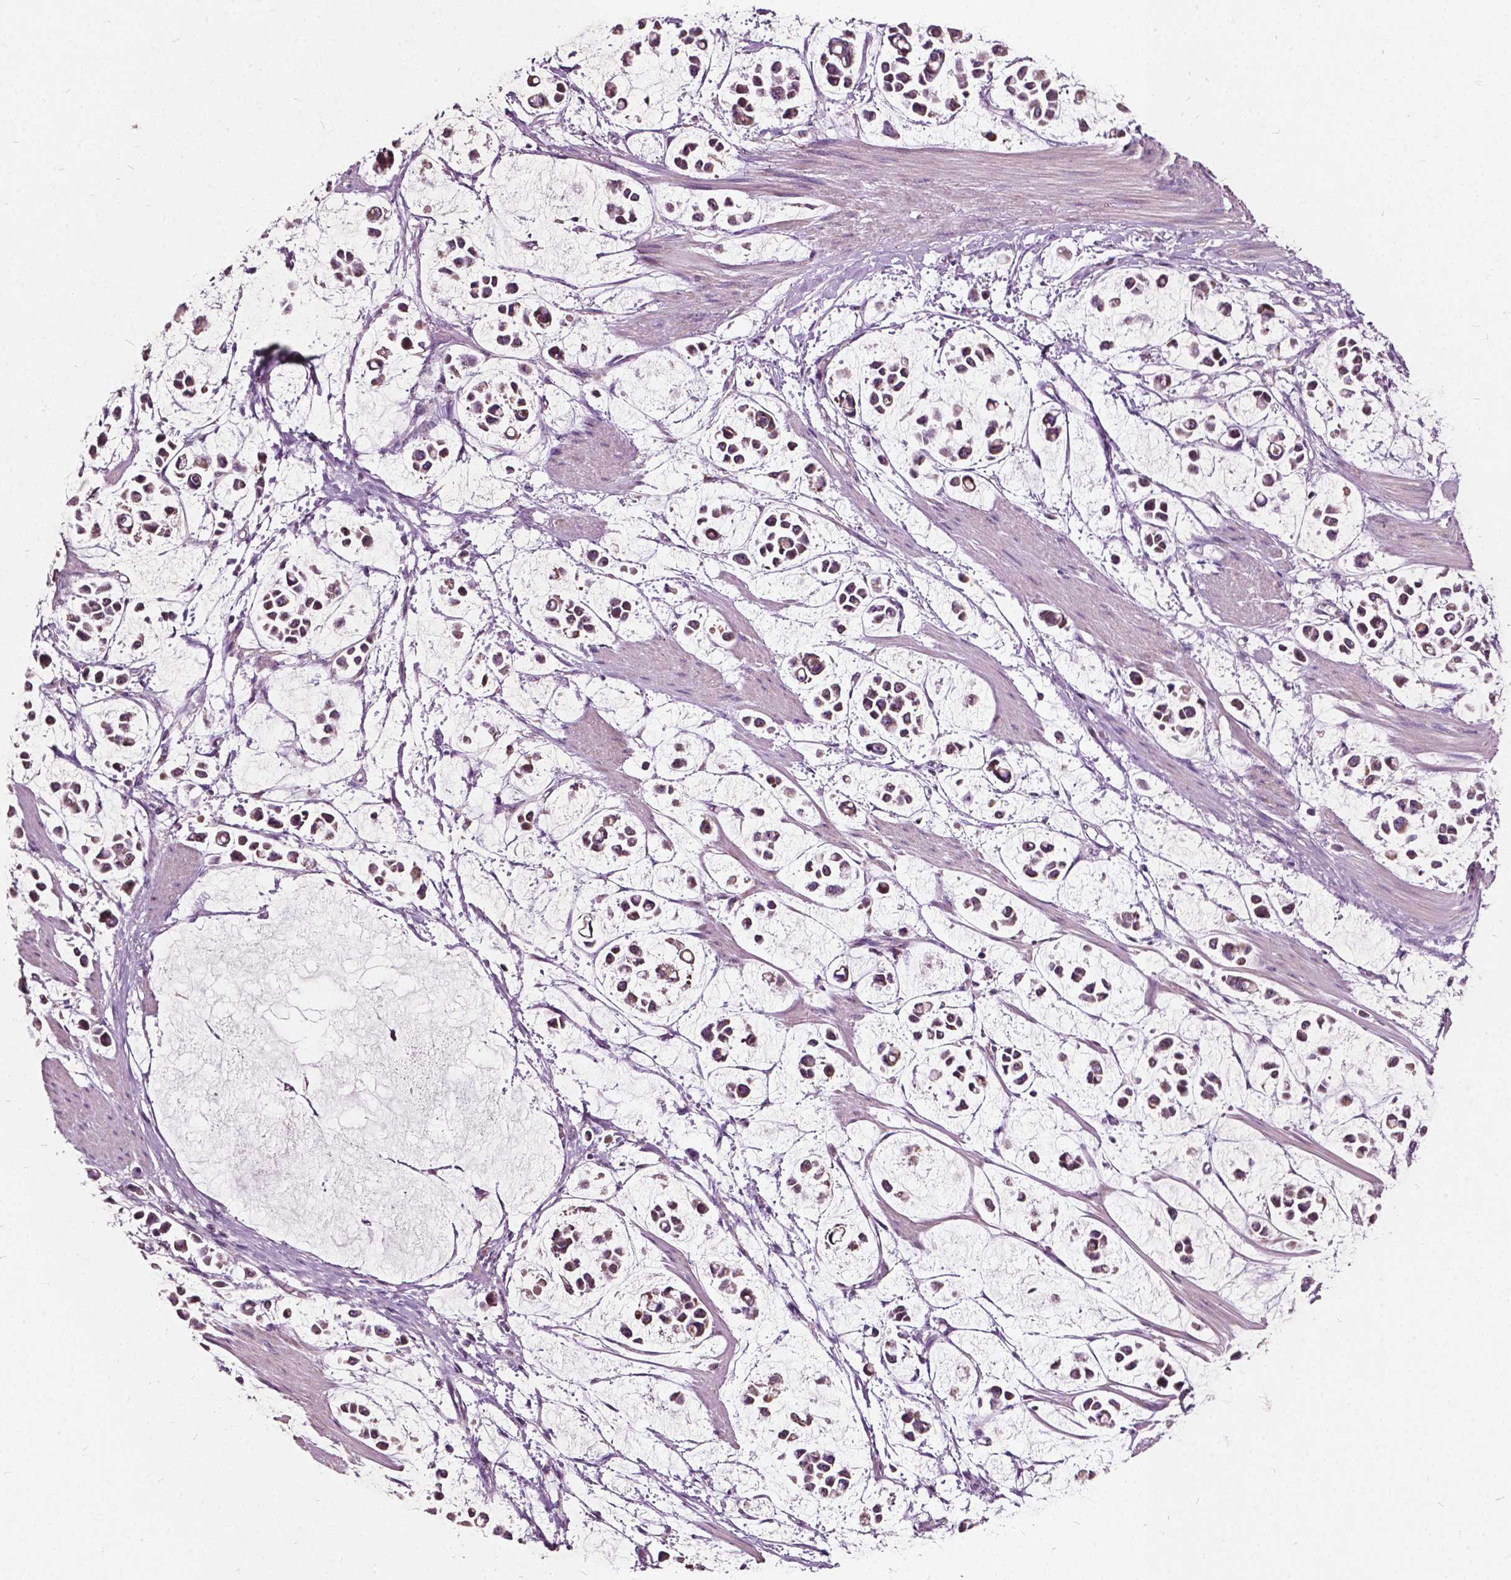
{"staining": {"intensity": "weak", "quantity": ">75%", "location": "cytoplasmic/membranous,nuclear"}, "tissue": "stomach cancer", "cell_type": "Tumor cells", "image_type": "cancer", "snomed": [{"axis": "morphology", "description": "Adenocarcinoma, NOS"}, {"axis": "topography", "description": "Stomach"}], "caption": "IHC histopathology image of stomach cancer stained for a protein (brown), which displays low levels of weak cytoplasmic/membranous and nuclear expression in about >75% of tumor cells.", "gene": "ODF3L2", "patient": {"sex": "male", "age": 82}}